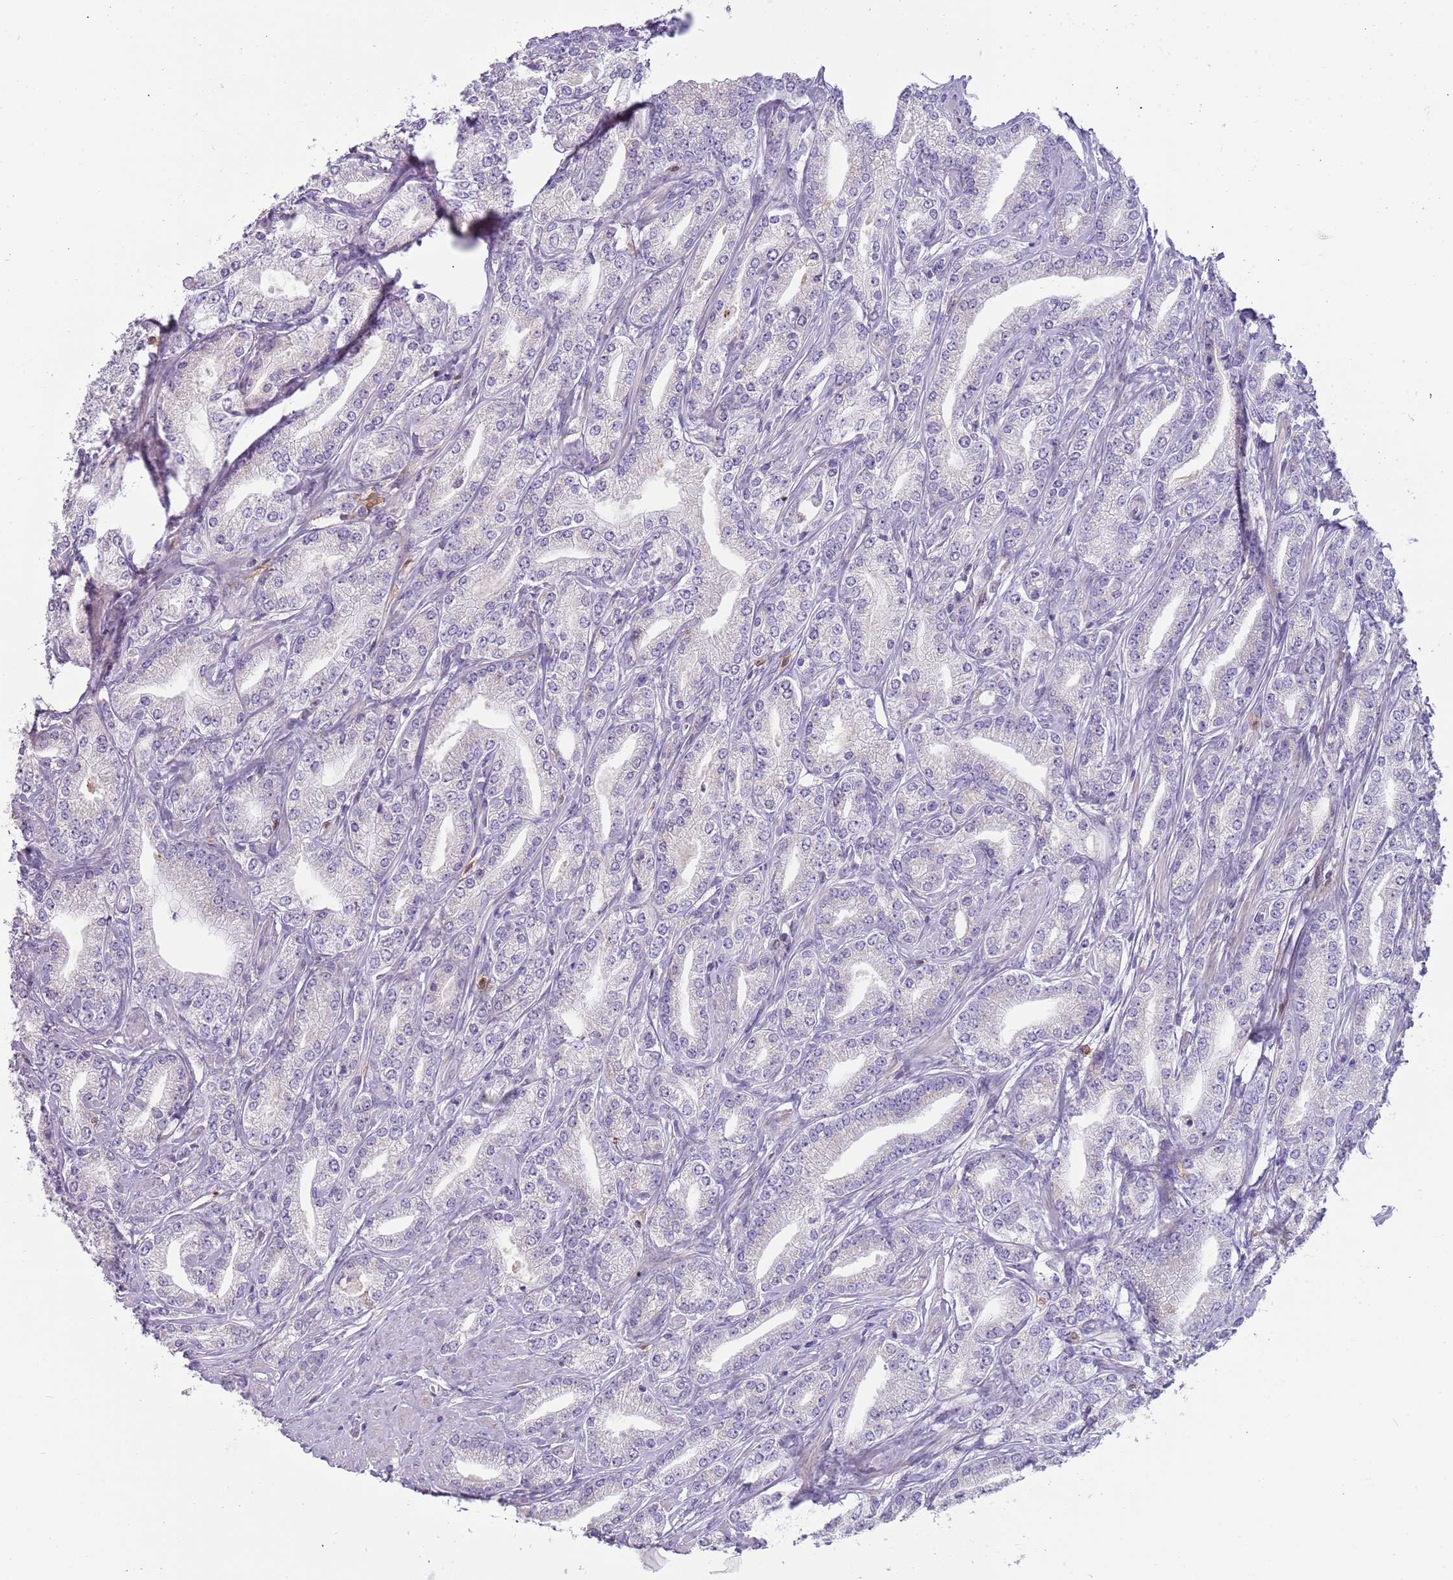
{"staining": {"intensity": "negative", "quantity": "none", "location": "none"}, "tissue": "prostate cancer", "cell_type": "Tumor cells", "image_type": "cancer", "snomed": [{"axis": "morphology", "description": "Adenocarcinoma, High grade"}, {"axis": "topography", "description": "Prostate"}], "caption": "This is an immunohistochemistry histopathology image of prostate cancer. There is no expression in tumor cells.", "gene": "DIPK1C", "patient": {"sex": "male", "age": 66}}